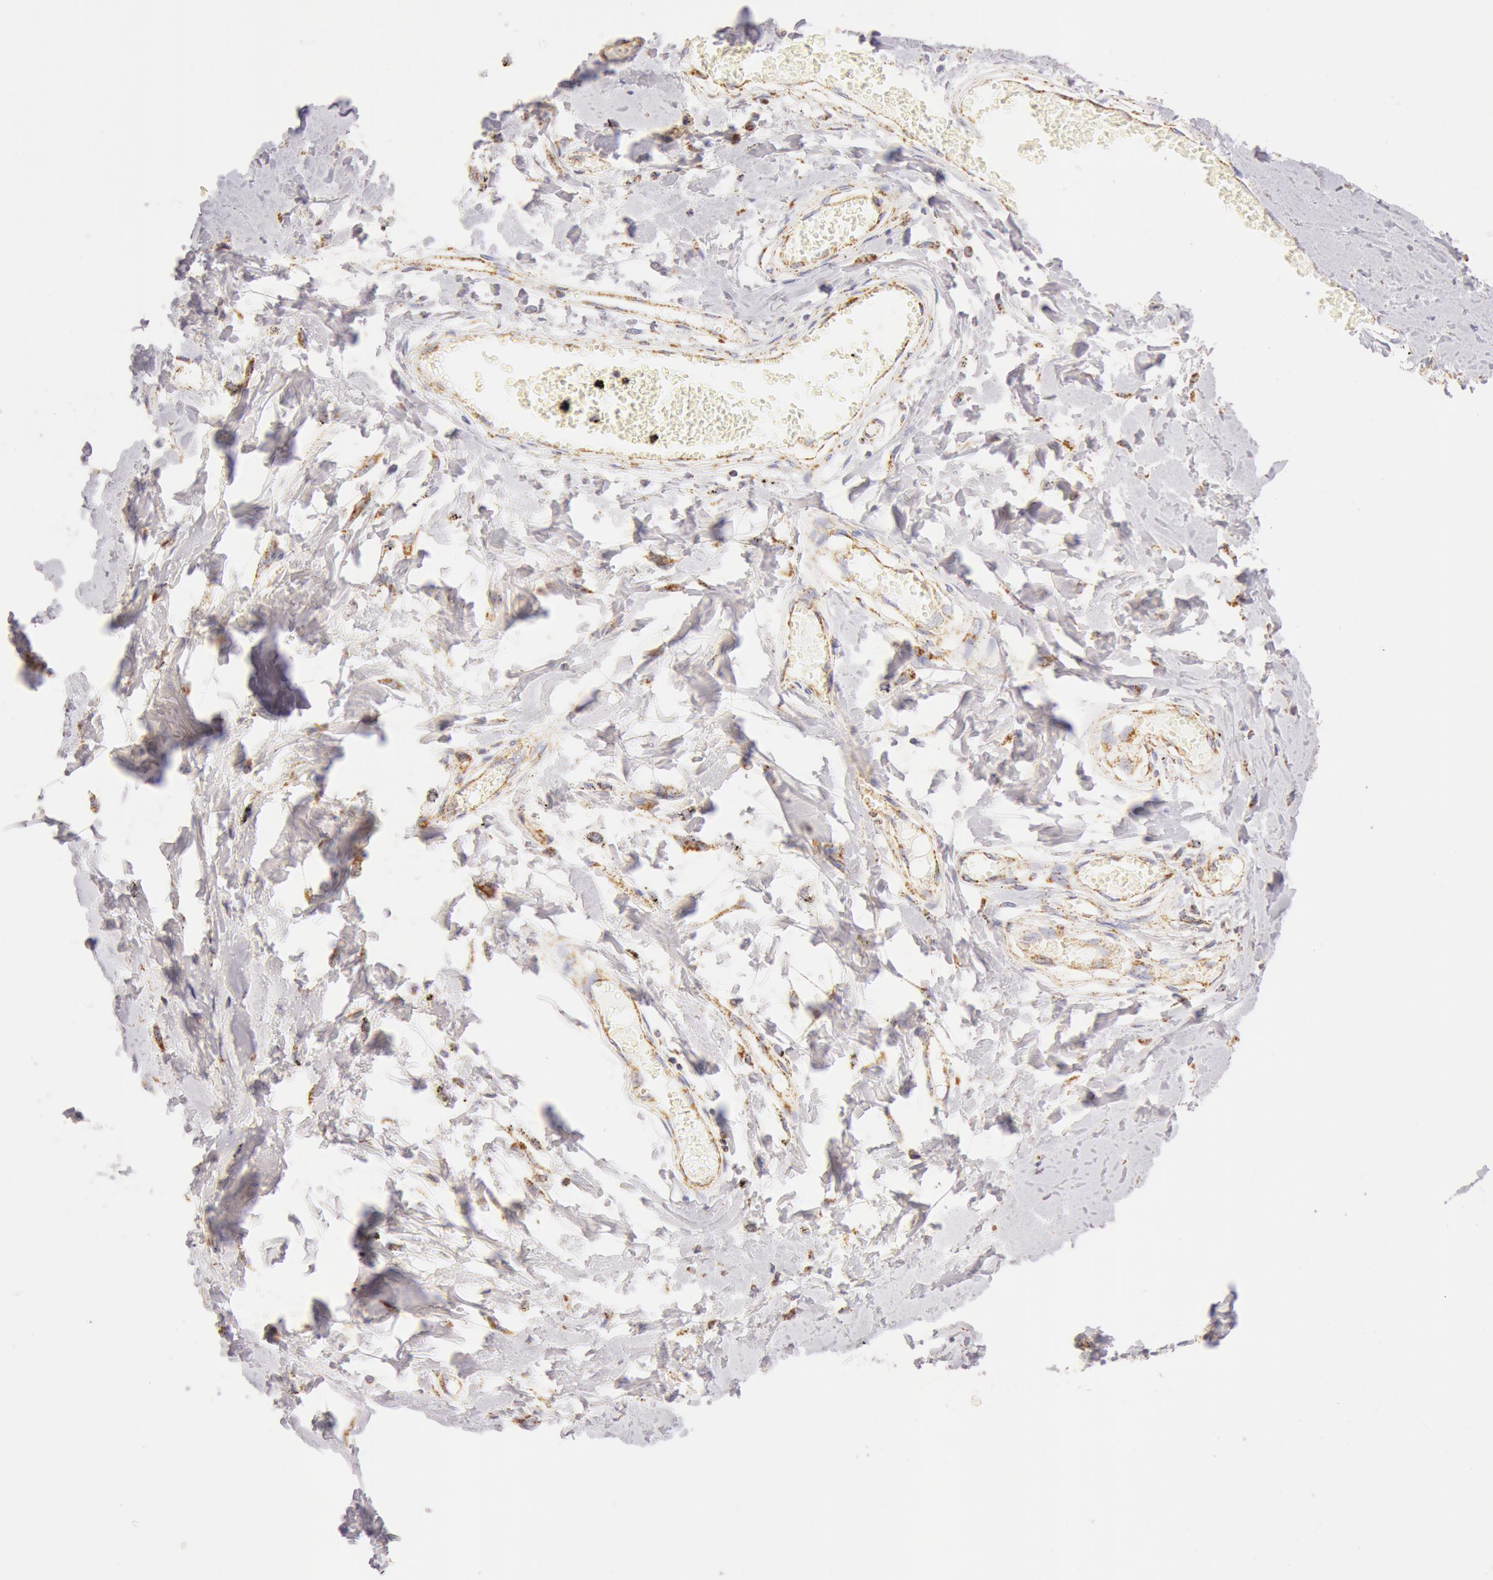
{"staining": {"intensity": "negative", "quantity": "none", "location": "none"}, "tissue": "adipose tissue", "cell_type": "Adipocytes", "image_type": "normal", "snomed": [{"axis": "morphology", "description": "Normal tissue, NOS"}, {"axis": "morphology", "description": "Sarcoma, NOS"}, {"axis": "topography", "description": "Skin"}, {"axis": "topography", "description": "Soft tissue"}], "caption": "The micrograph displays no significant staining in adipocytes of adipose tissue. (Brightfield microscopy of DAB (3,3'-diaminobenzidine) IHC at high magnification).", "gene": "ATP5F1B", "patient": {"sex": "female", "age": 51}}